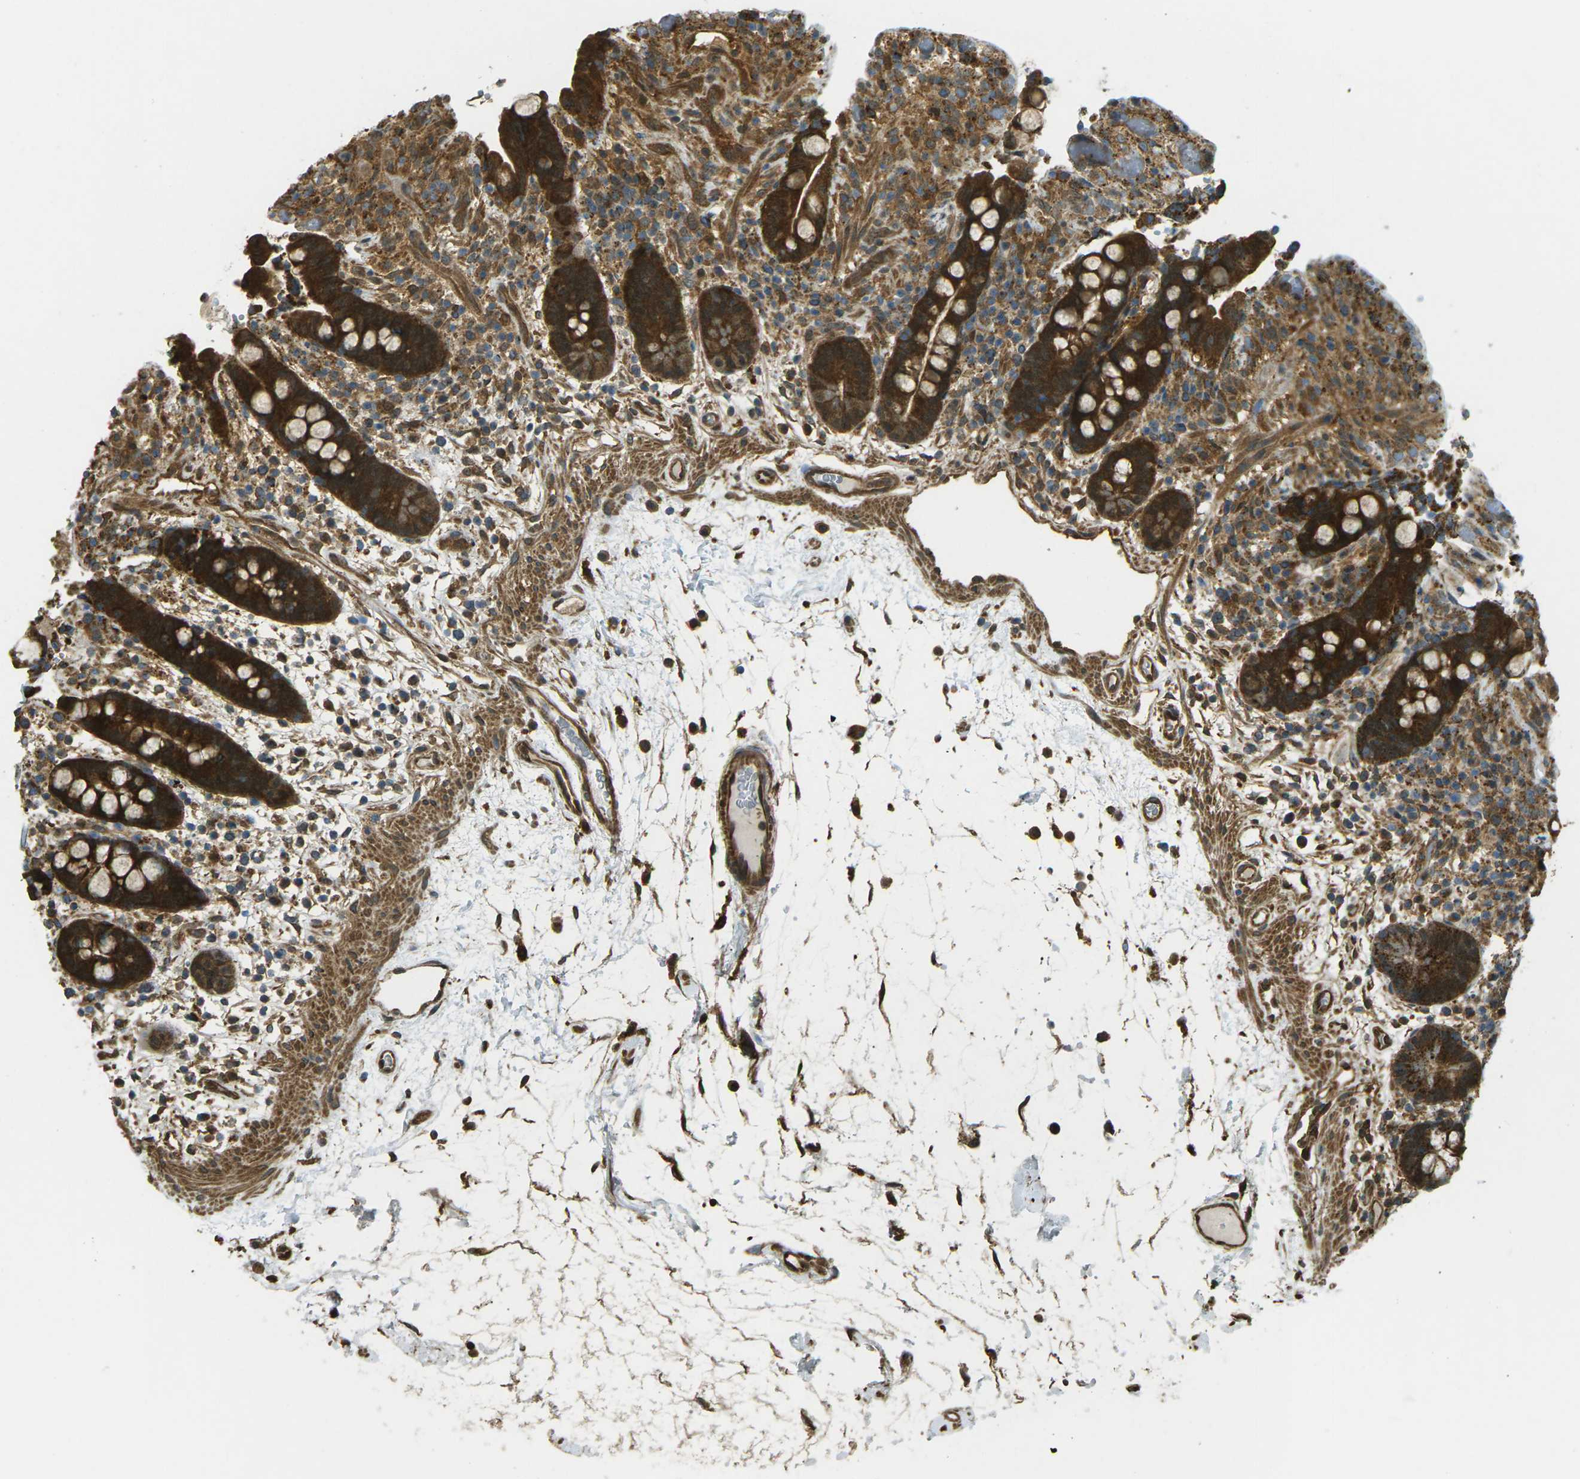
{"staining": {"intensity": "strong", "quantity": ">75%", "location": "cytoplasmic/membranous"}, "tissue": "colon", "cell_type": "Endothelial cells", "image_type": "normal", "snomed": [{"axis": "morphology", "description": "Normal tissue, NOS"}, {"axis": "topography", "description": "Colon"}], "caption": "Immunohistochemistry (DAB) staining of unremarkable human colon exhibits strong cytoplasmic/membranous protein staining in approximately >75% of endothelial cells. The protein of interest is shown in brown color, while the nuclei are stained blue.", "gene": "CHMP3", "patient": {"sex": "male", "age": 73}}